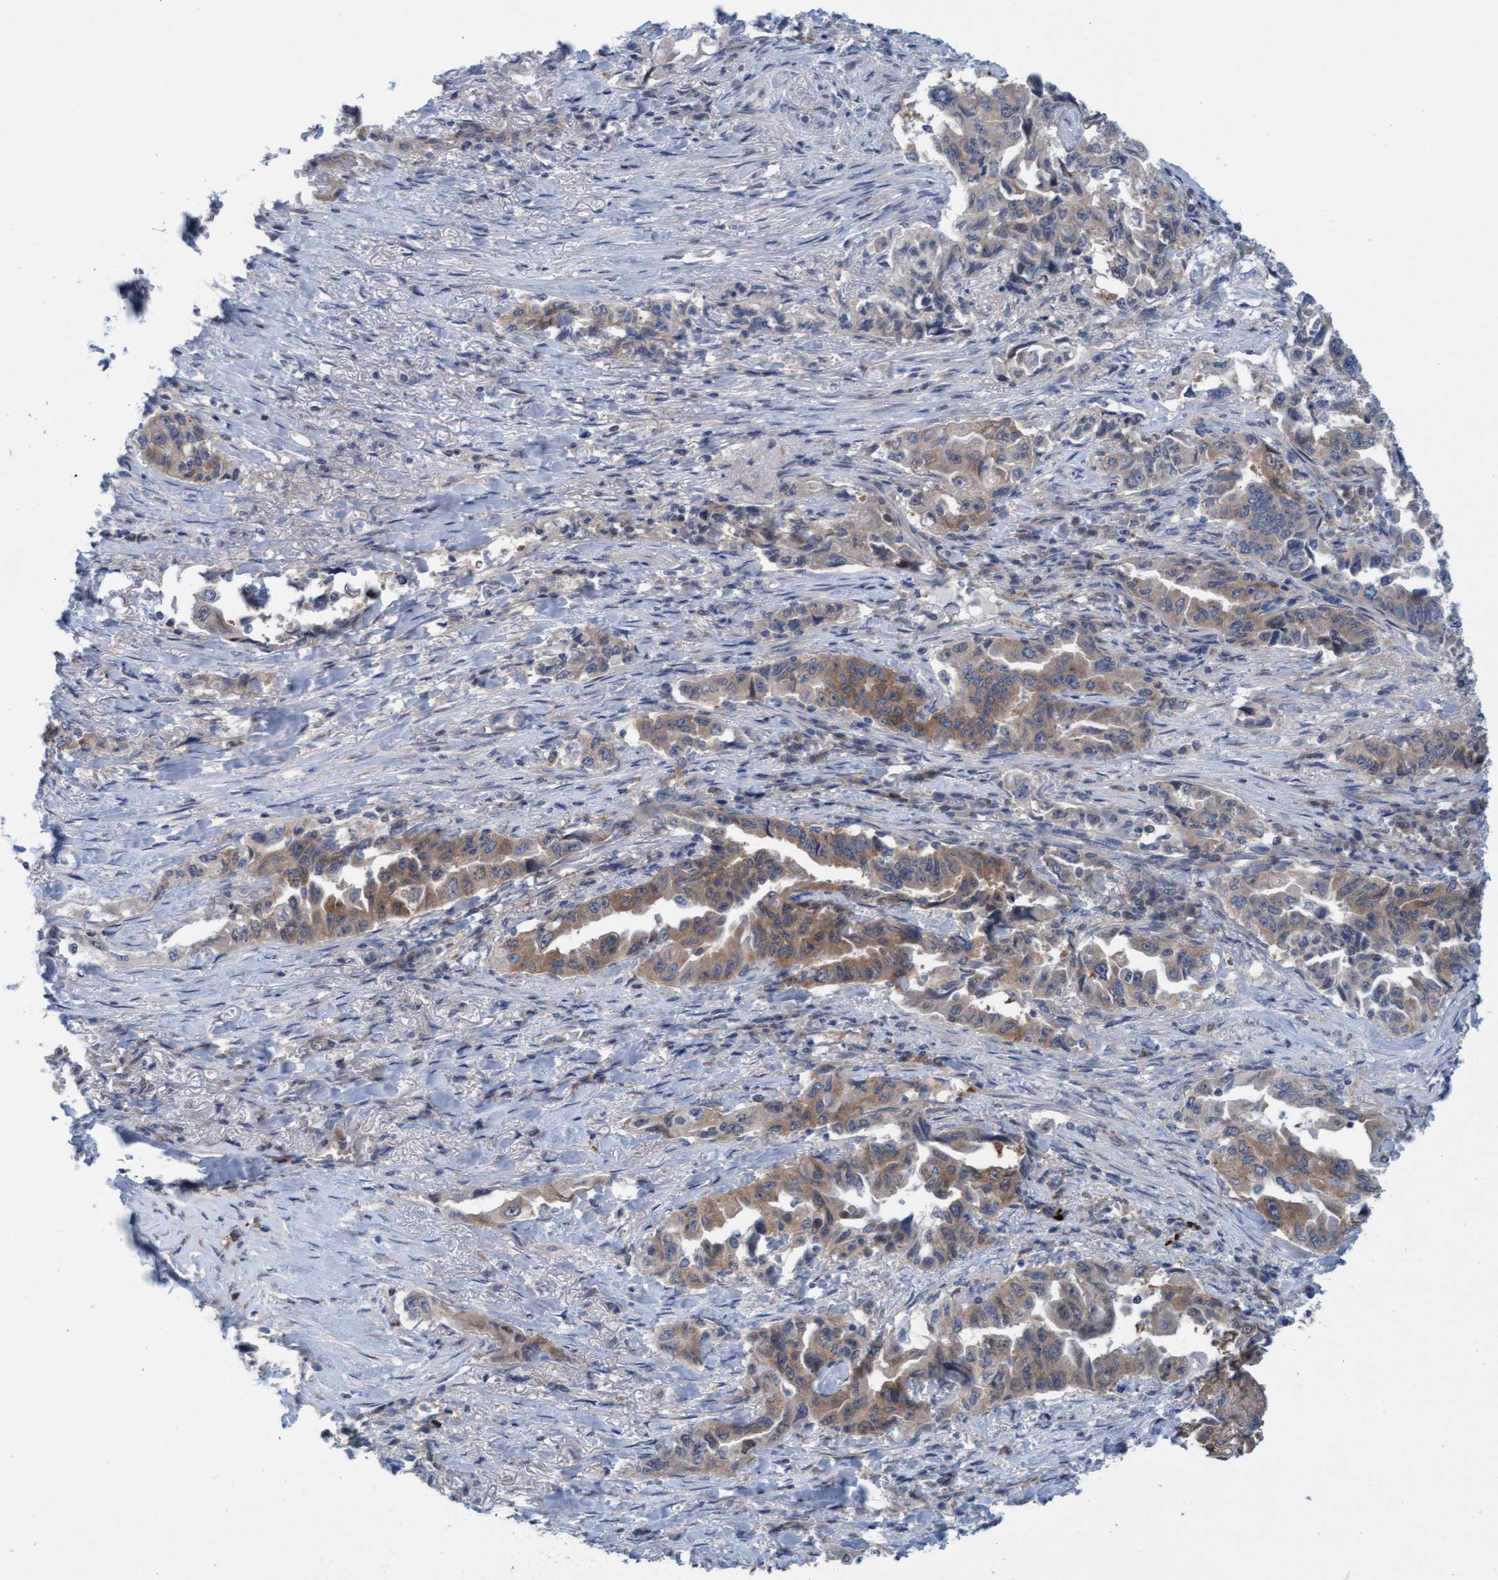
{"staining": {"intensity": "moderate", "quantity": ">75%", "location": "cytoplasmic/membranous"}, "tissue": "lung cancer", "cell_type": "Tumor cells", "image_type": "cancer", "snomed": [{"axis": "morphology", "description": "Adenocarcinoma, NOS"}, {"axis": "topography", "description": "Lung"}], "caption": "Immunohistochemical staining of human lung cancer (adenocarcinoma) shows medium levels of moderate cytoplasmic/membranous positivity in approximately >75% of tumor cells.", "gene": "KLHL25", "patient": {"sex": "female", "age": 51}}